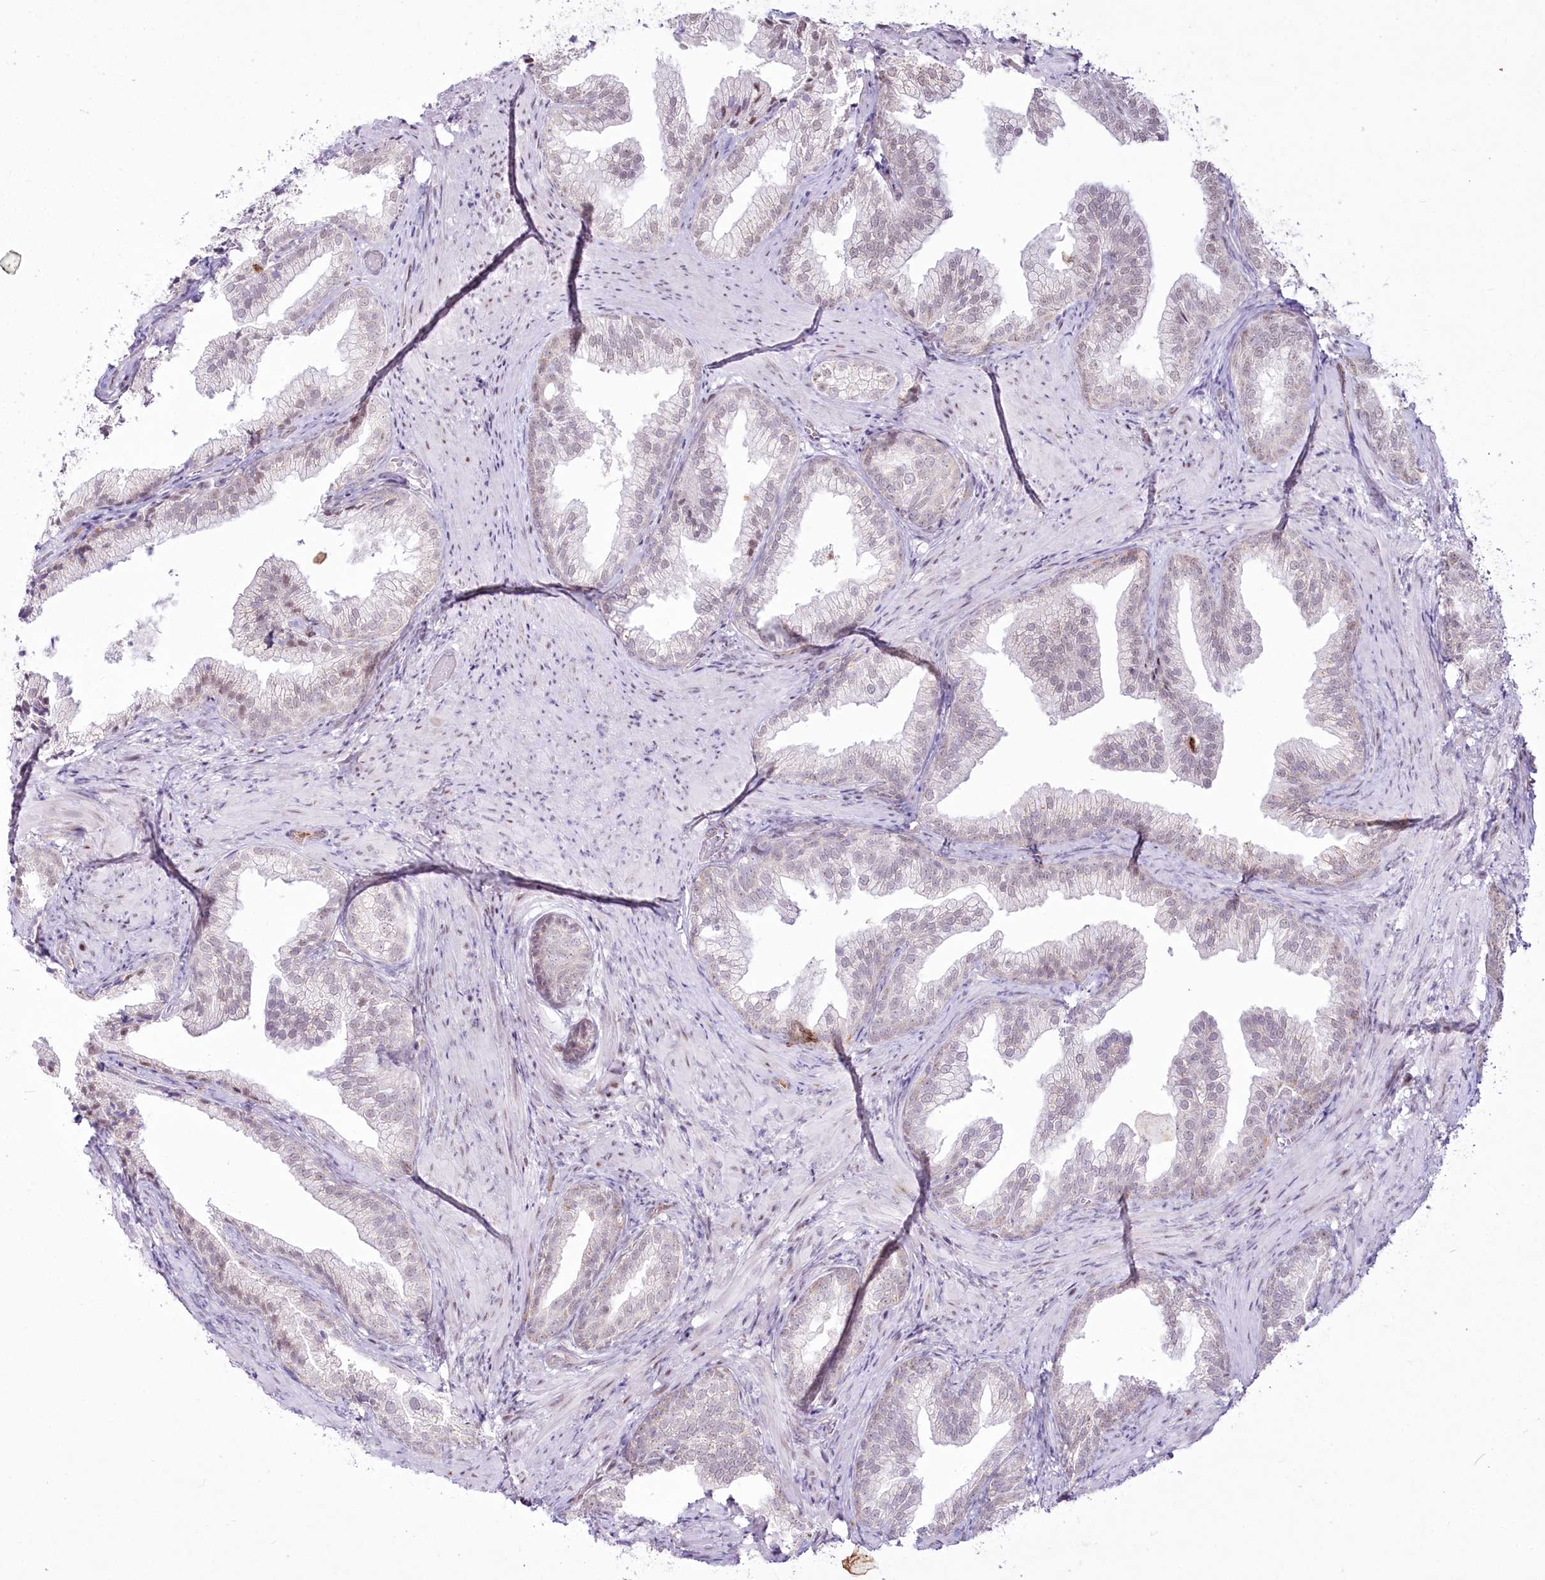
{"staining": {"intensity": "weak", "quantity": "25%-75%", "location": "nuclear"}, "tissue": "prostate", "cell_type": "Glandular cells", "image_type": "normal", "snomed": [{"axis": "morphology", "description": "Normal tissue, NOS"}, {"axis": "topography", "description": "Prostate"}], "caption": "Immunohistochemical staining of benign human prostate demonstrates weak nuclear protein staining in approximately 25%-75% of glandular cells. (Stains: DAB (3,3'-diaminobenzidine) in brown, nuclei in blue, Microscopy: brightfield microscopy at high magnification).", "gene": "YBX3", "patient": {"sex": "male", "age": 76}}